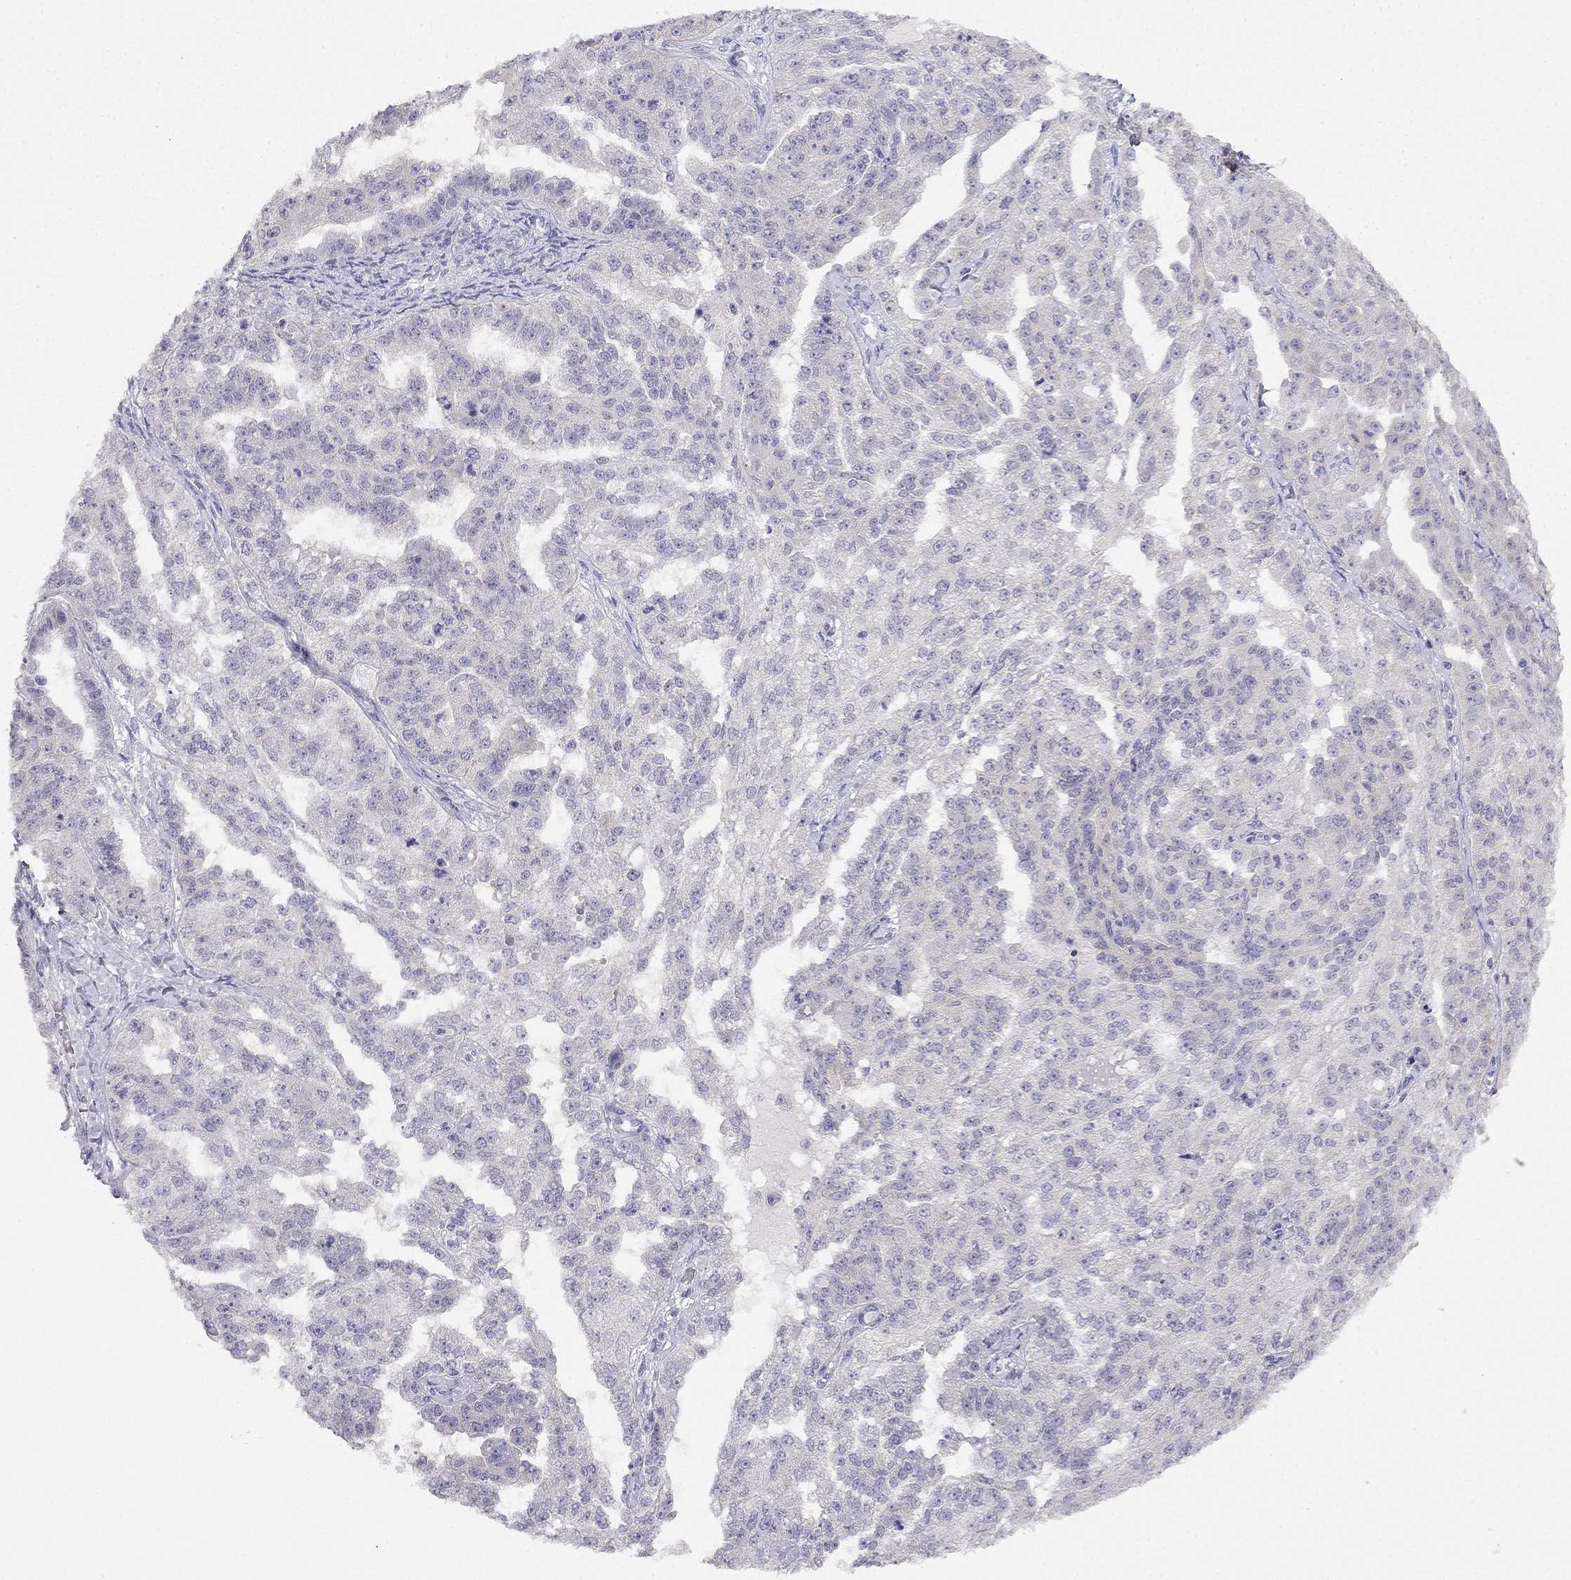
{"staining": {"intensity": "negative", "quantity": "none", "location": "none"}, "tissue": "ovarian cancer", "cell_type": "Tumor cells", "image_type": "cancer", "snomed": [{"axis": "morphology", "description": "Cystadenocarcinoma, serous, NOS"}, {"axis": "topography", "description": "Ovary"}], "caption": "Tumor cells show no significant positivity in ovarian cancer (serous cystadenocarcinoma). (Brightfield microscopy of DAB immunohistochemistry at high magnification).", "gene": "C16orf89", "patient": {"sex": "female", "age": 58}}